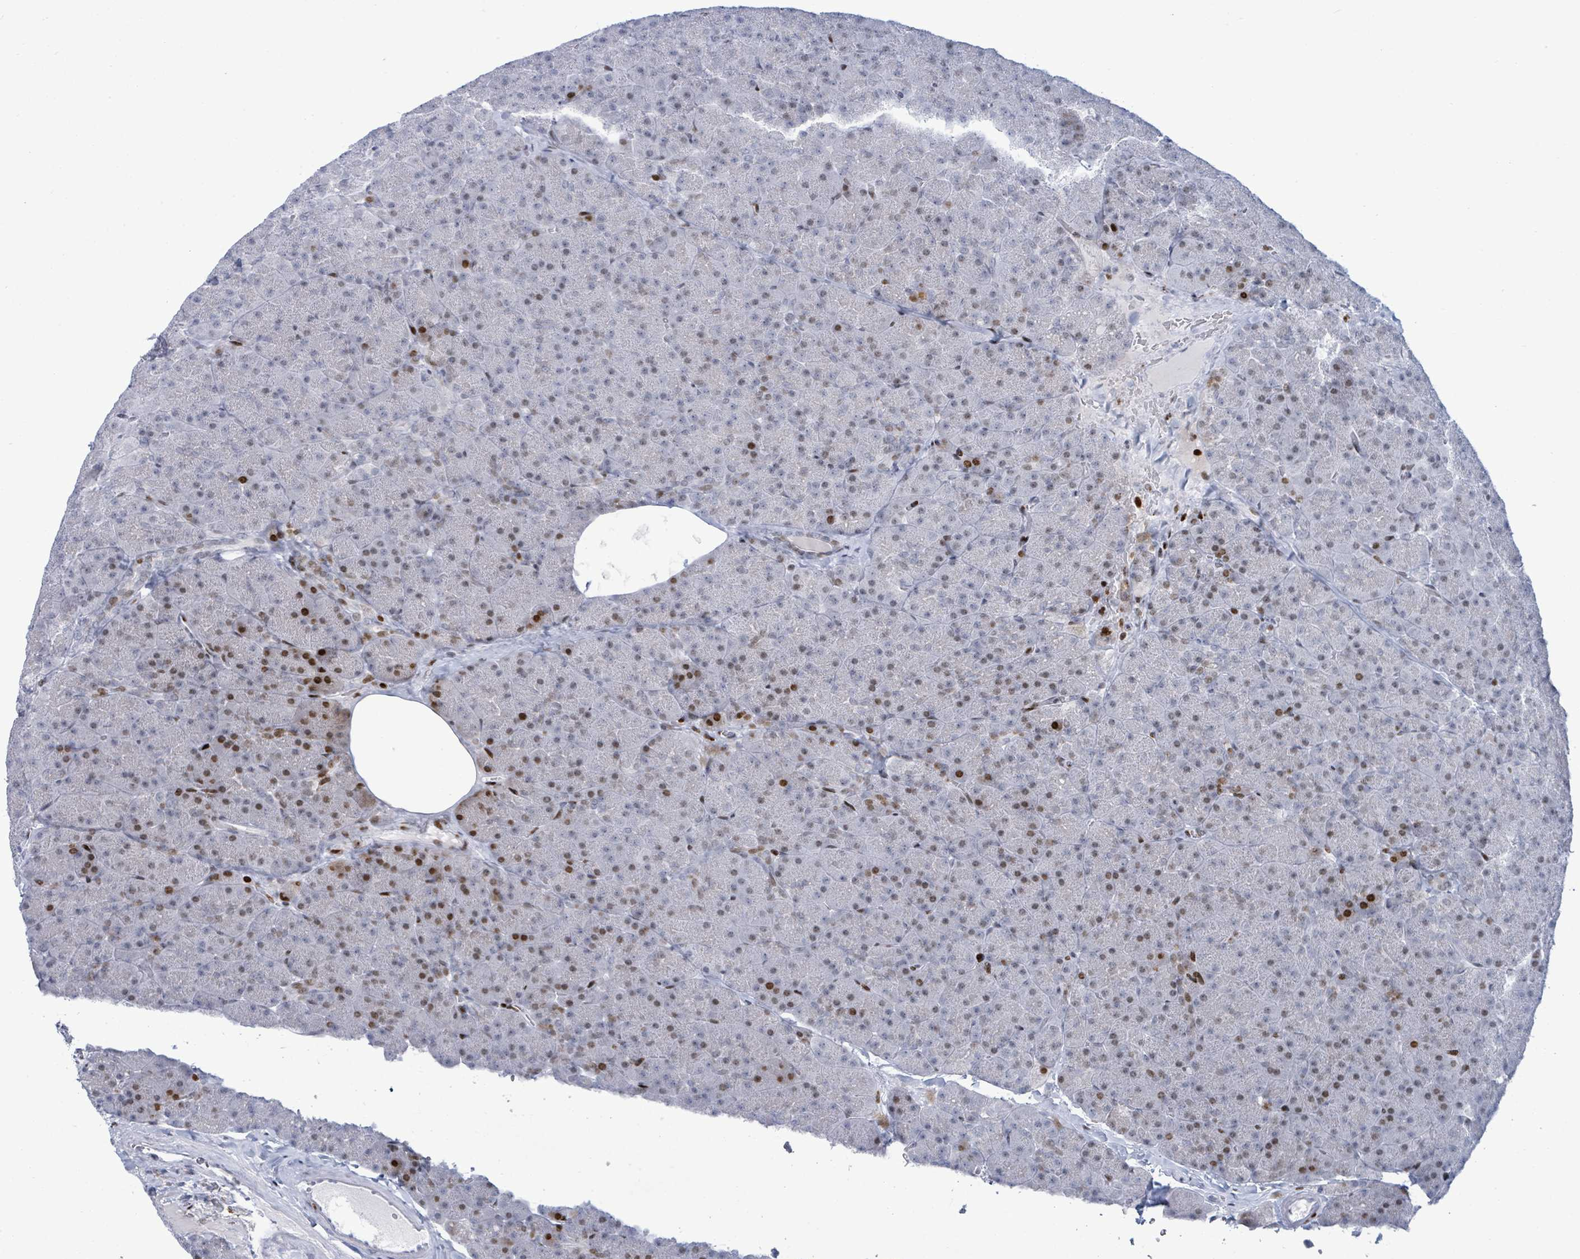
{"staining": {"intensity": "moderate", "quantity": "<25%", "location": "nuclear"}, "tissue": "pancreas", "cell_type": "Exocrine glandular cells", "image_type": "normal", "snomed": [{"axis": "morphology", "description": "Normal tissue, NOS"}, {"axis": "topography", "description": "Pancreas"}], "caption": "Protein expression analysis of unremarkable pancreas displays moderate nuclear expression in about <25% of exocrine glandular cells.", "gene": "MALL", "patient": {"sex": "male", "age": 36}}